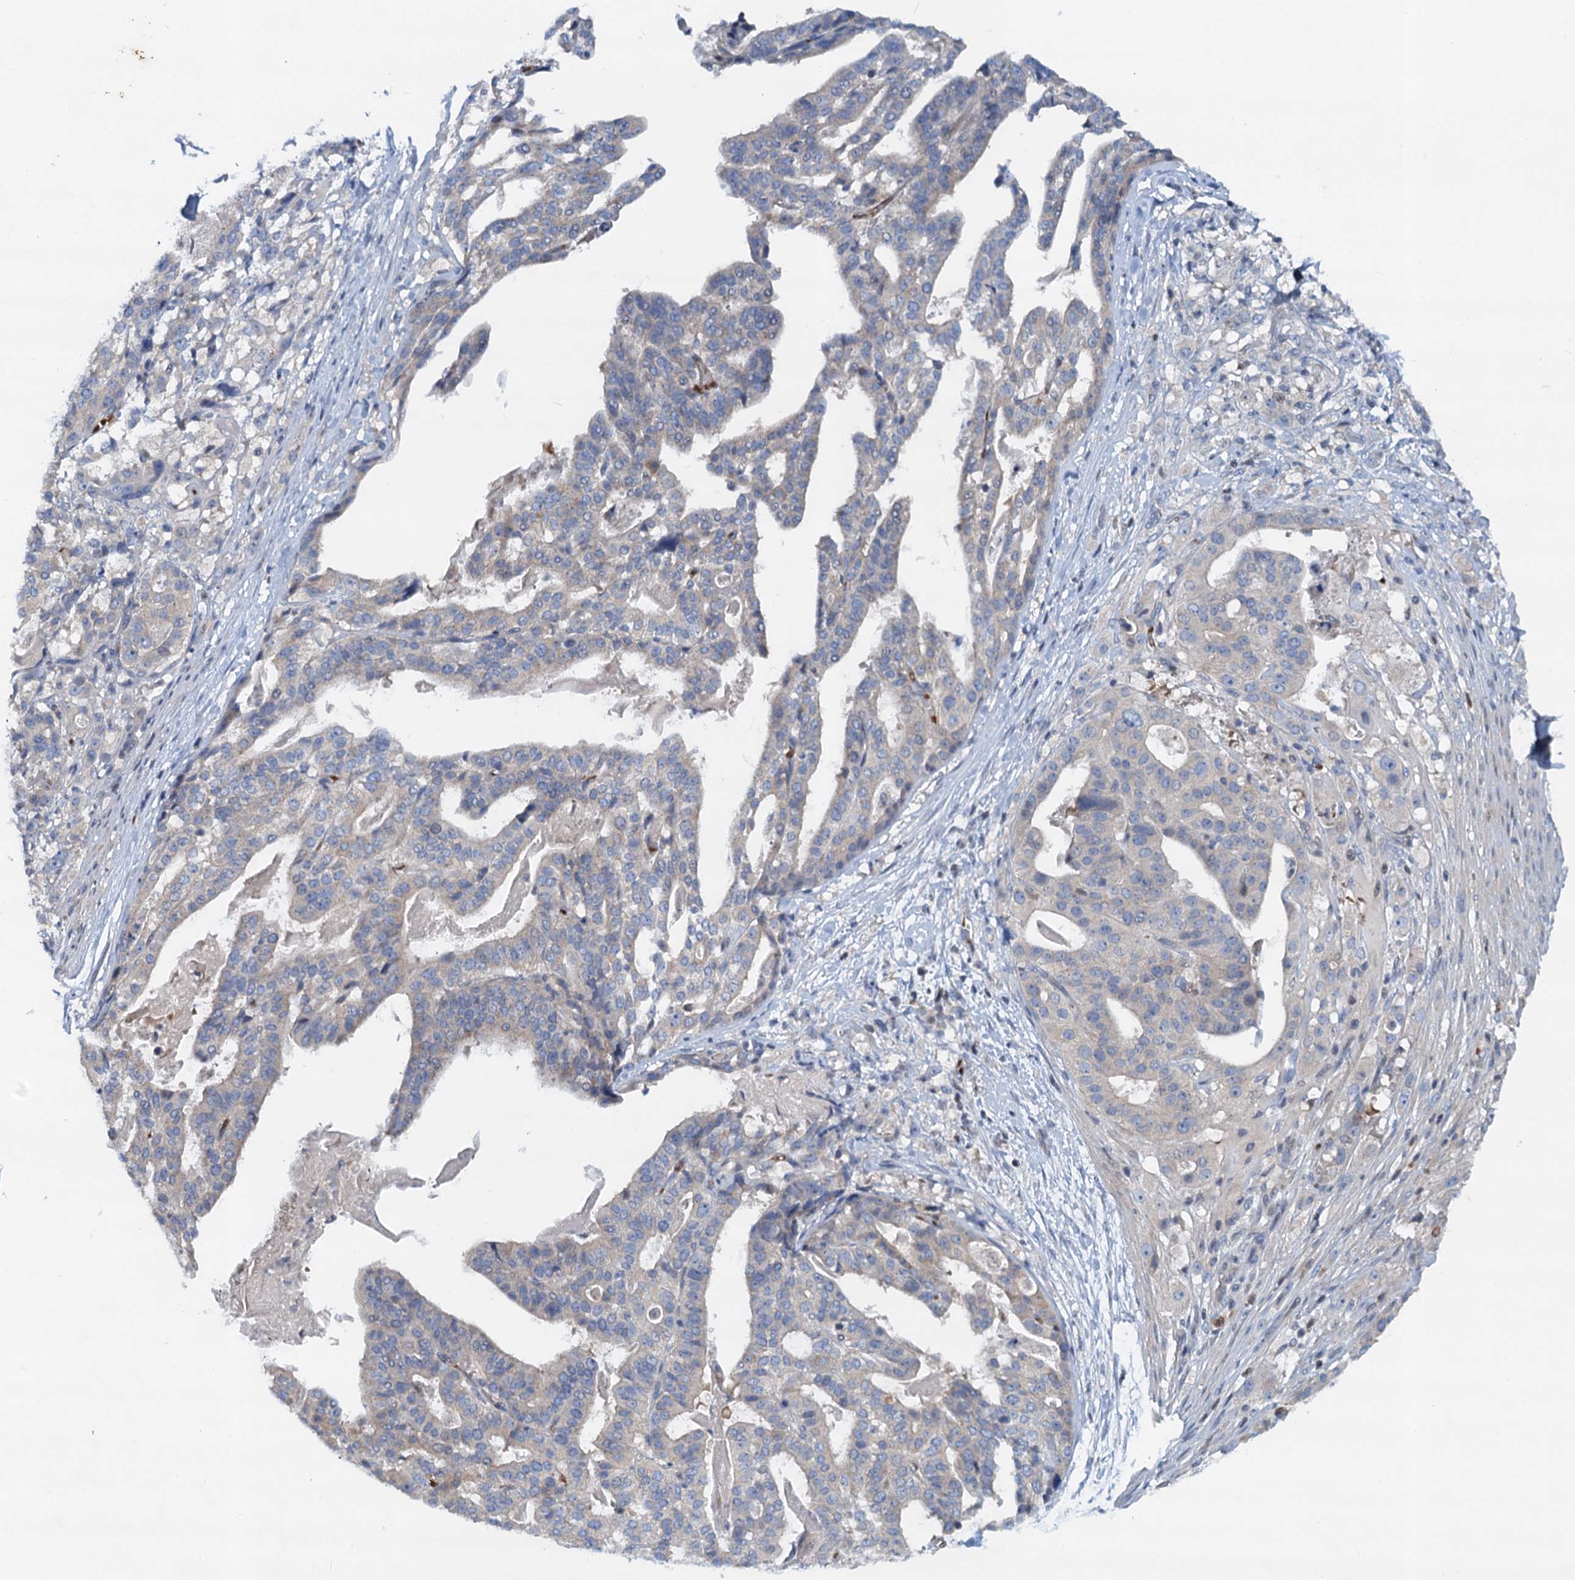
{"staining": {"intensity": "negative", "quantity": "none", "location": "none"}, "tissue": "stomach cancer", "cell_type": "Tumor cells", "image_type": "cancer", "snomed": [{"axis": "morphology", "description": "Adenocarcinoma, NOS"}, {"axis": "topography", "description": "Stomach"}], "caption": "High magnification brightfield microscopy of stomach adenocarcinoma stained with DAB (3,3'-diaminobenzidine) (brown) and counterstained with hematoxylin (blue): tumor cells show no significant expression.", "gene": "NBEA", "patient": {"sex": "male", "age": 48}}